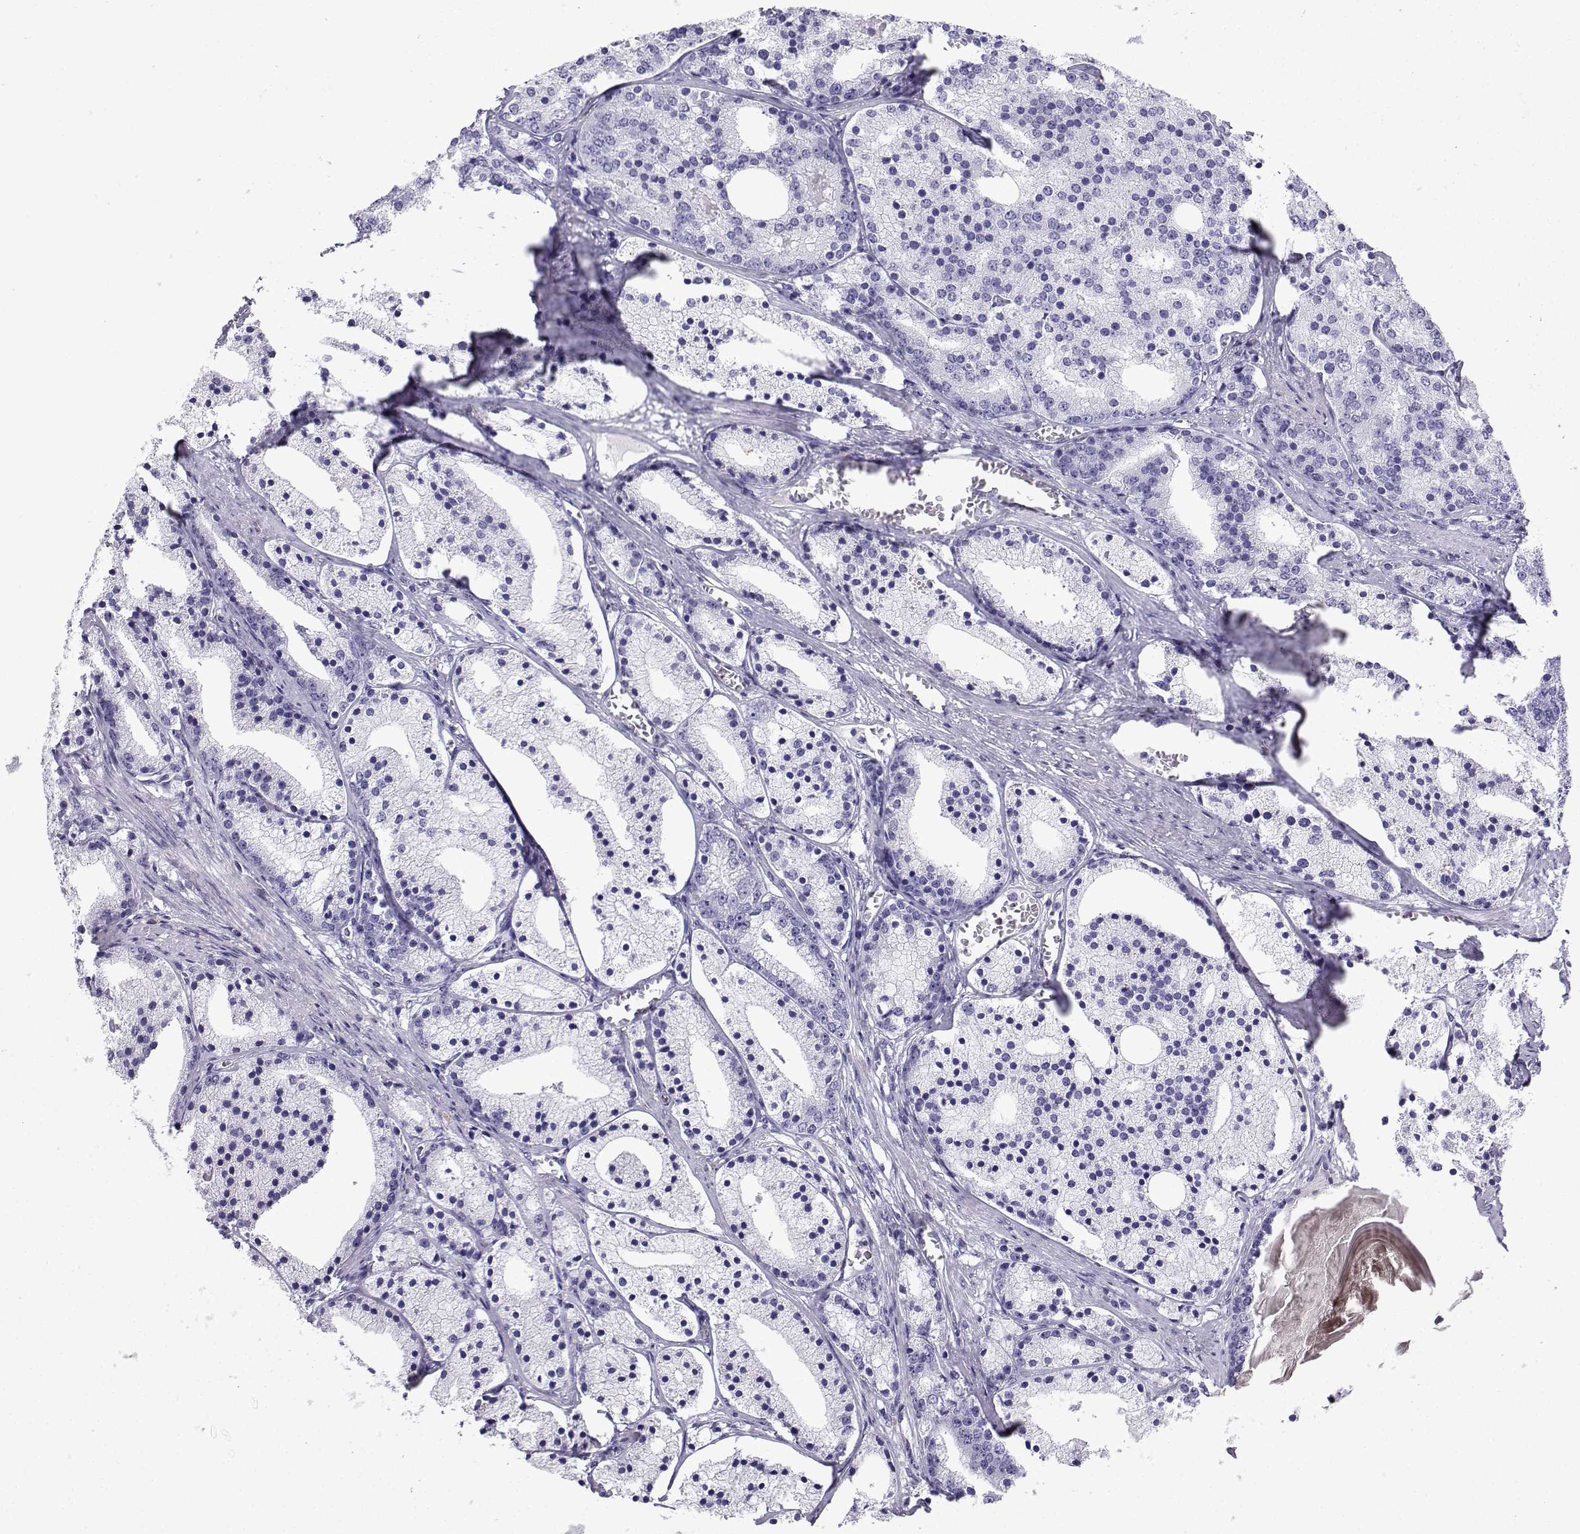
{"staining": {"intensity": "negative", "quantity": "none", "location": "none"}, "tissue": "prostate cancer", "cell_type": "Tumor cells", "image_type": "cancer", "snomed": [{"axis": "morphology", "description": "Adenocarcinoma, NOS"}, {"axis": "topography", "description": "Prostate"}], "caption": "High magnification brightfield microscopy of prostate cancer stained with DAB (brown) and counterstained with hematoxylin (blue): tumor cells show no significant positivity.", "gene": "SLC18A2", "patient": {"sex": "male", "age": 69}}